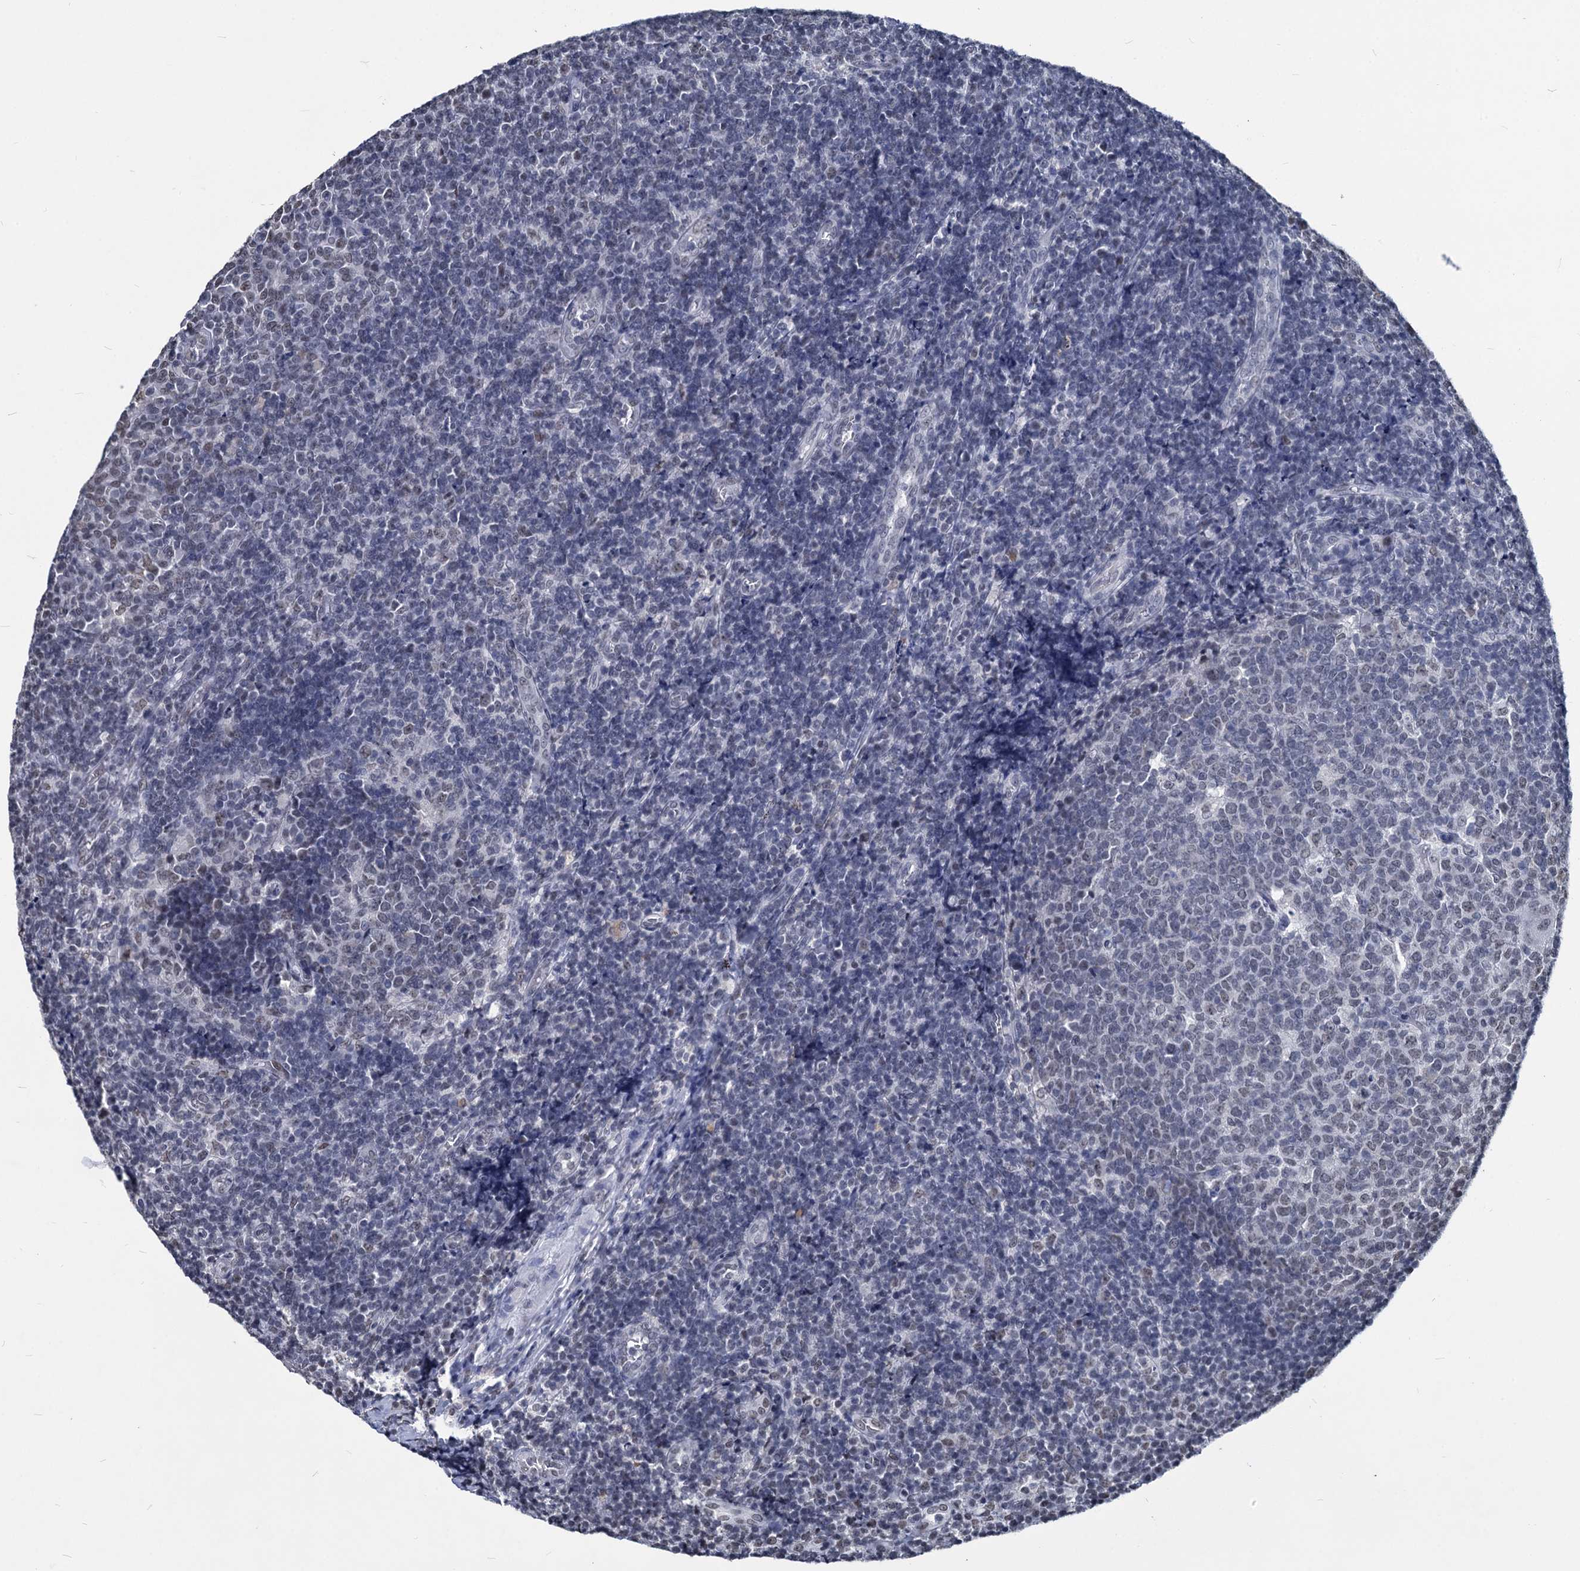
{"staining": {"intensity": "negative", "quantity": "none", "location": "none"}, "tissue": "tonsil", "cell_type": "Germinal center cells", "image_type": "normal", "snomed": [{"axis": "morphology", "description": "Normal tissue, NOS"}, {"axis": "topography", "description": "Tonsil"}], "caption": "Tonsil was stained to show a protein in brown. There is no significant expression in germinal center cells. (IHC, brightfield microscopy, high magnification).", "gene": "PARPBP", "patient": {"sex": "female", "age": 19}}